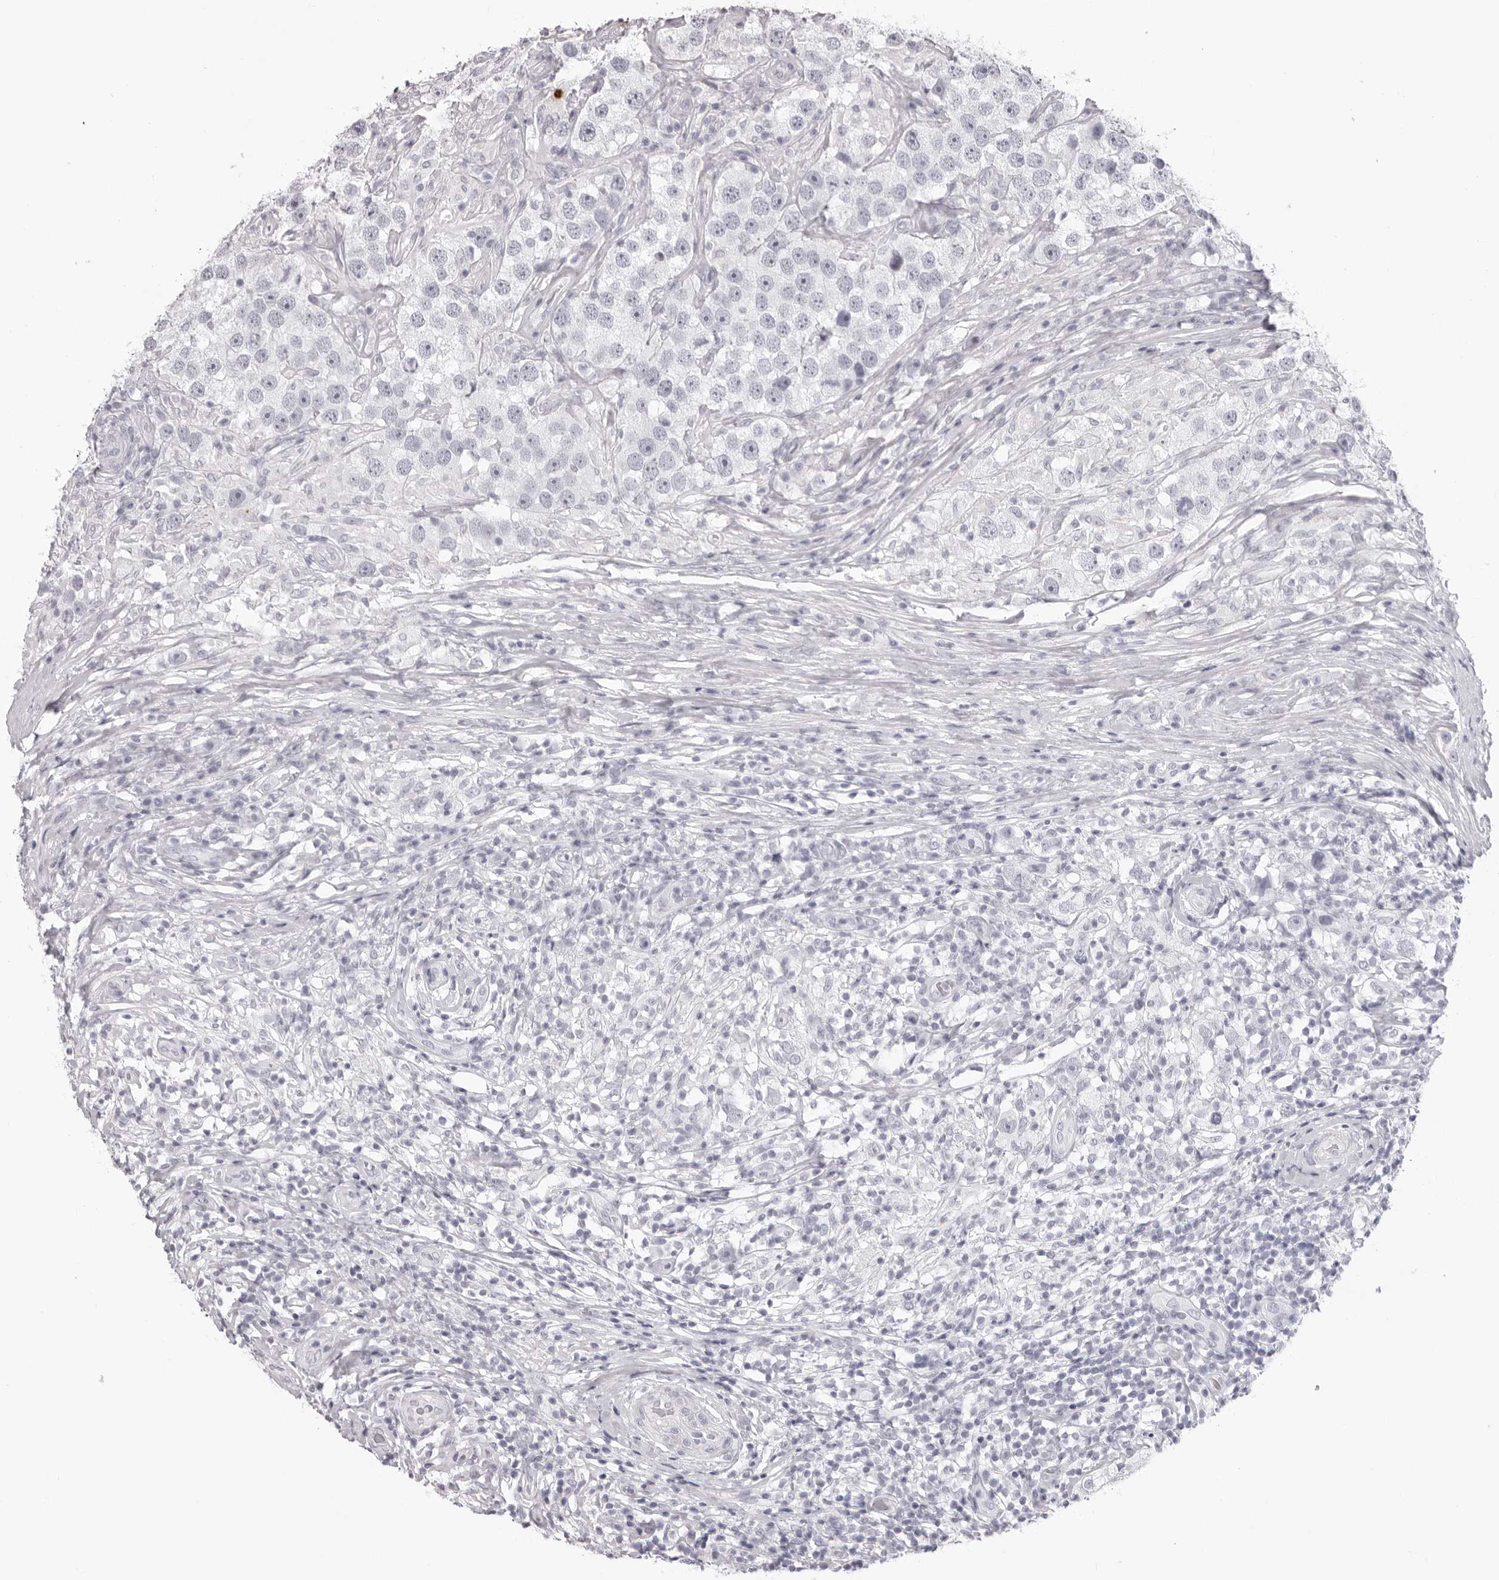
{"staining": {"intensity": "negative", "quantity": "none", "location": "none"}, "tissue": "testis cancer", "cell_type": "Tumor cells", "image_type": "cancer", "snomed": [{"axis": "morphology", "description": "Seminoma, NOS"}, {"axis": "topography", "description": "Testis"}], "caption": "This image is of testis cancer stained with immunohistochemistry to label a protein in brown with the nuclei are counter-stained blue. There is no positivity in tumor cells. Nuclei are stained in blue.", "gene": "CST1", "patient": {"sex": "male", "age": 49}}